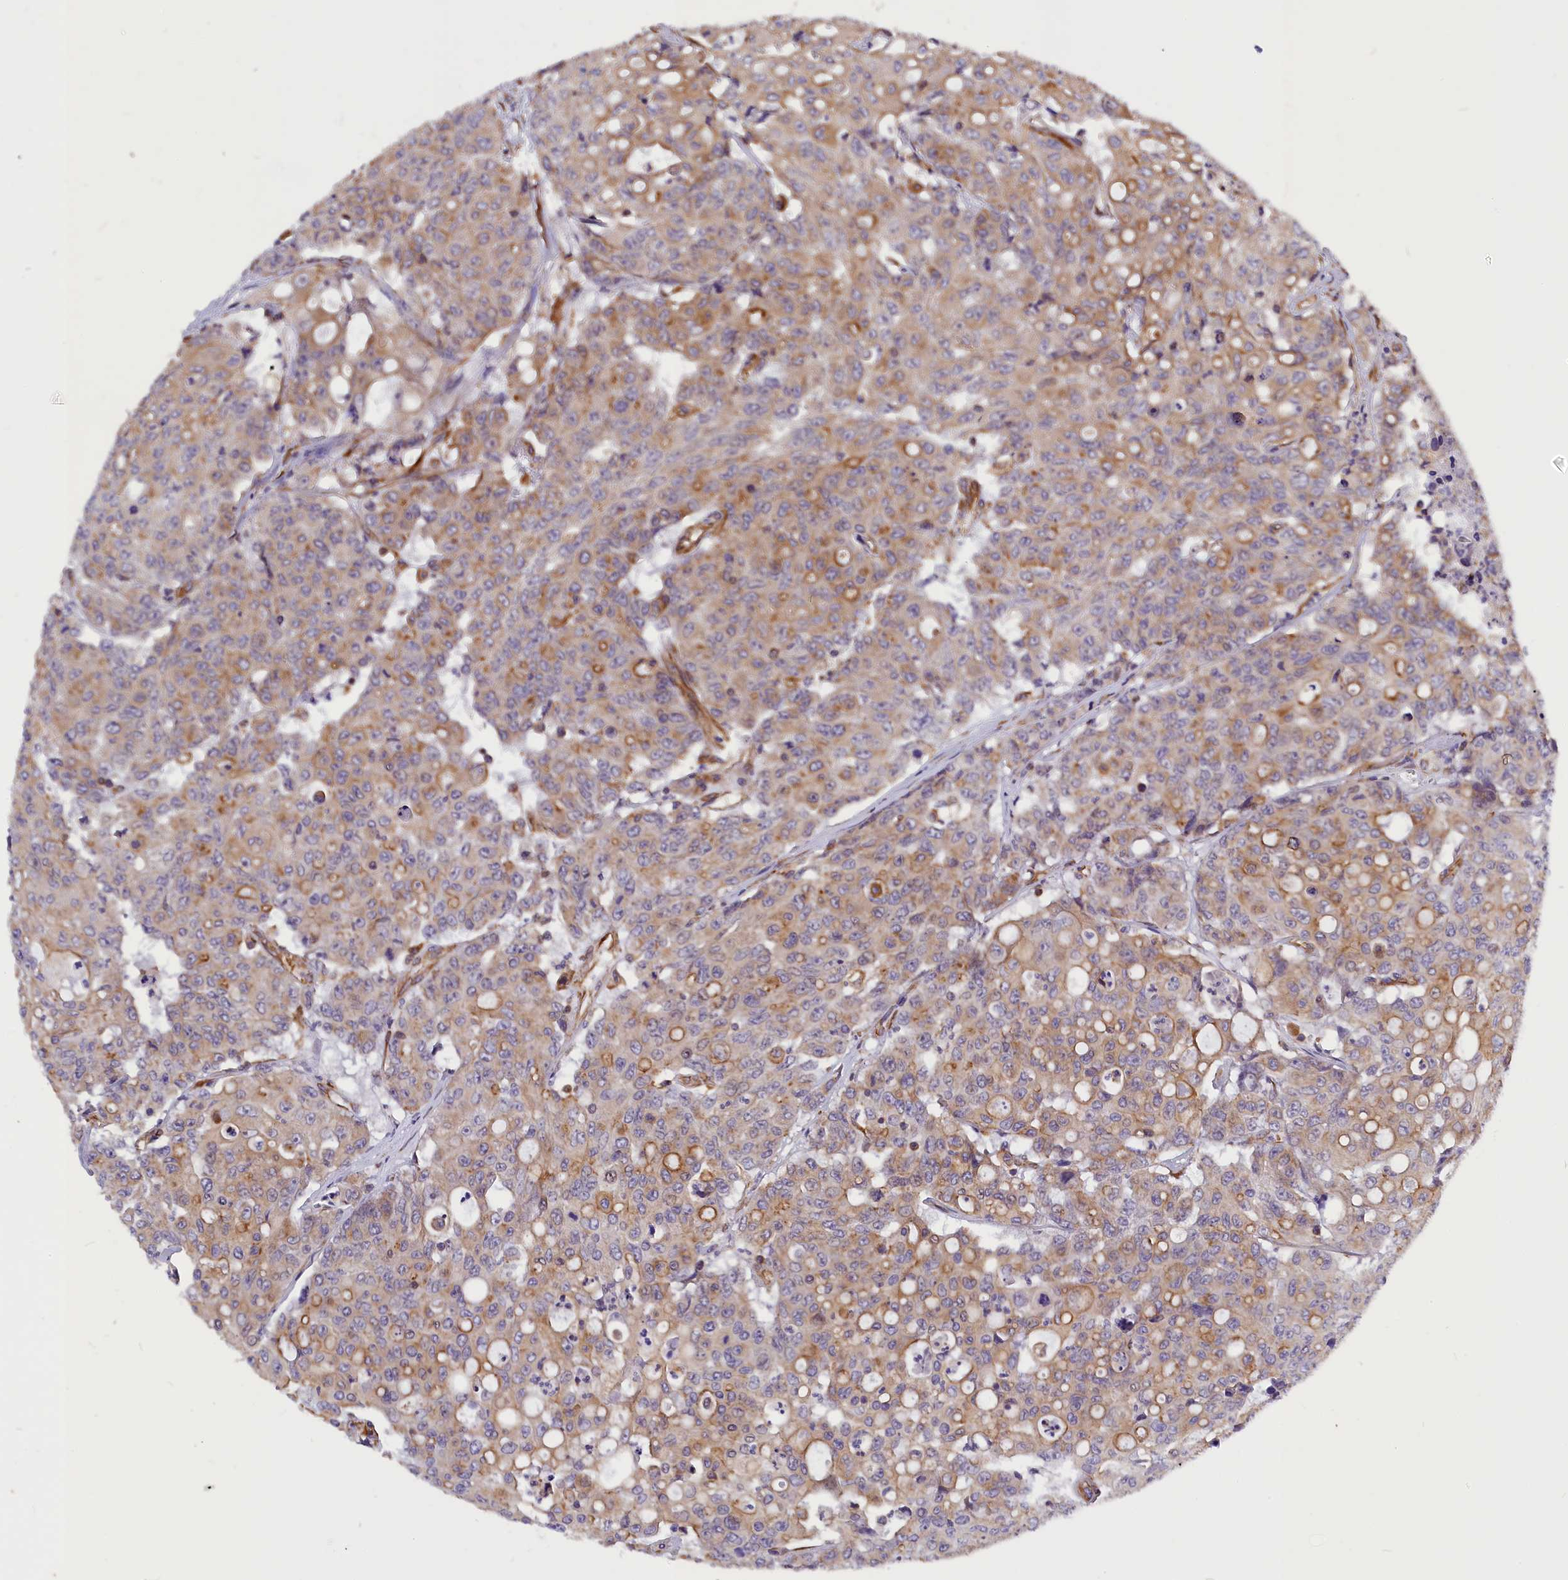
{"staining": {"intensity": "moderate", "quantity": "<25%", "location": "cytoplasmic/membranous"}, "tissue": "colorectal cancer", "cell_type": "Tumor cells", "image_type": "cancer", "snomed": [{"axis": "morphology", "description": "Adenocarcinoma, NOS"}, {"axis": "topography", "description": "Colon"}], "caption": "Immunohistochemical staining of human adenocarcinoma (colorectal) demonstrates moderate cytoplasmic/membranous protein positivity in approximately <25% of tumor cells.", "gene": "MED20", "patient": {"sex": "male", "age": 51}}